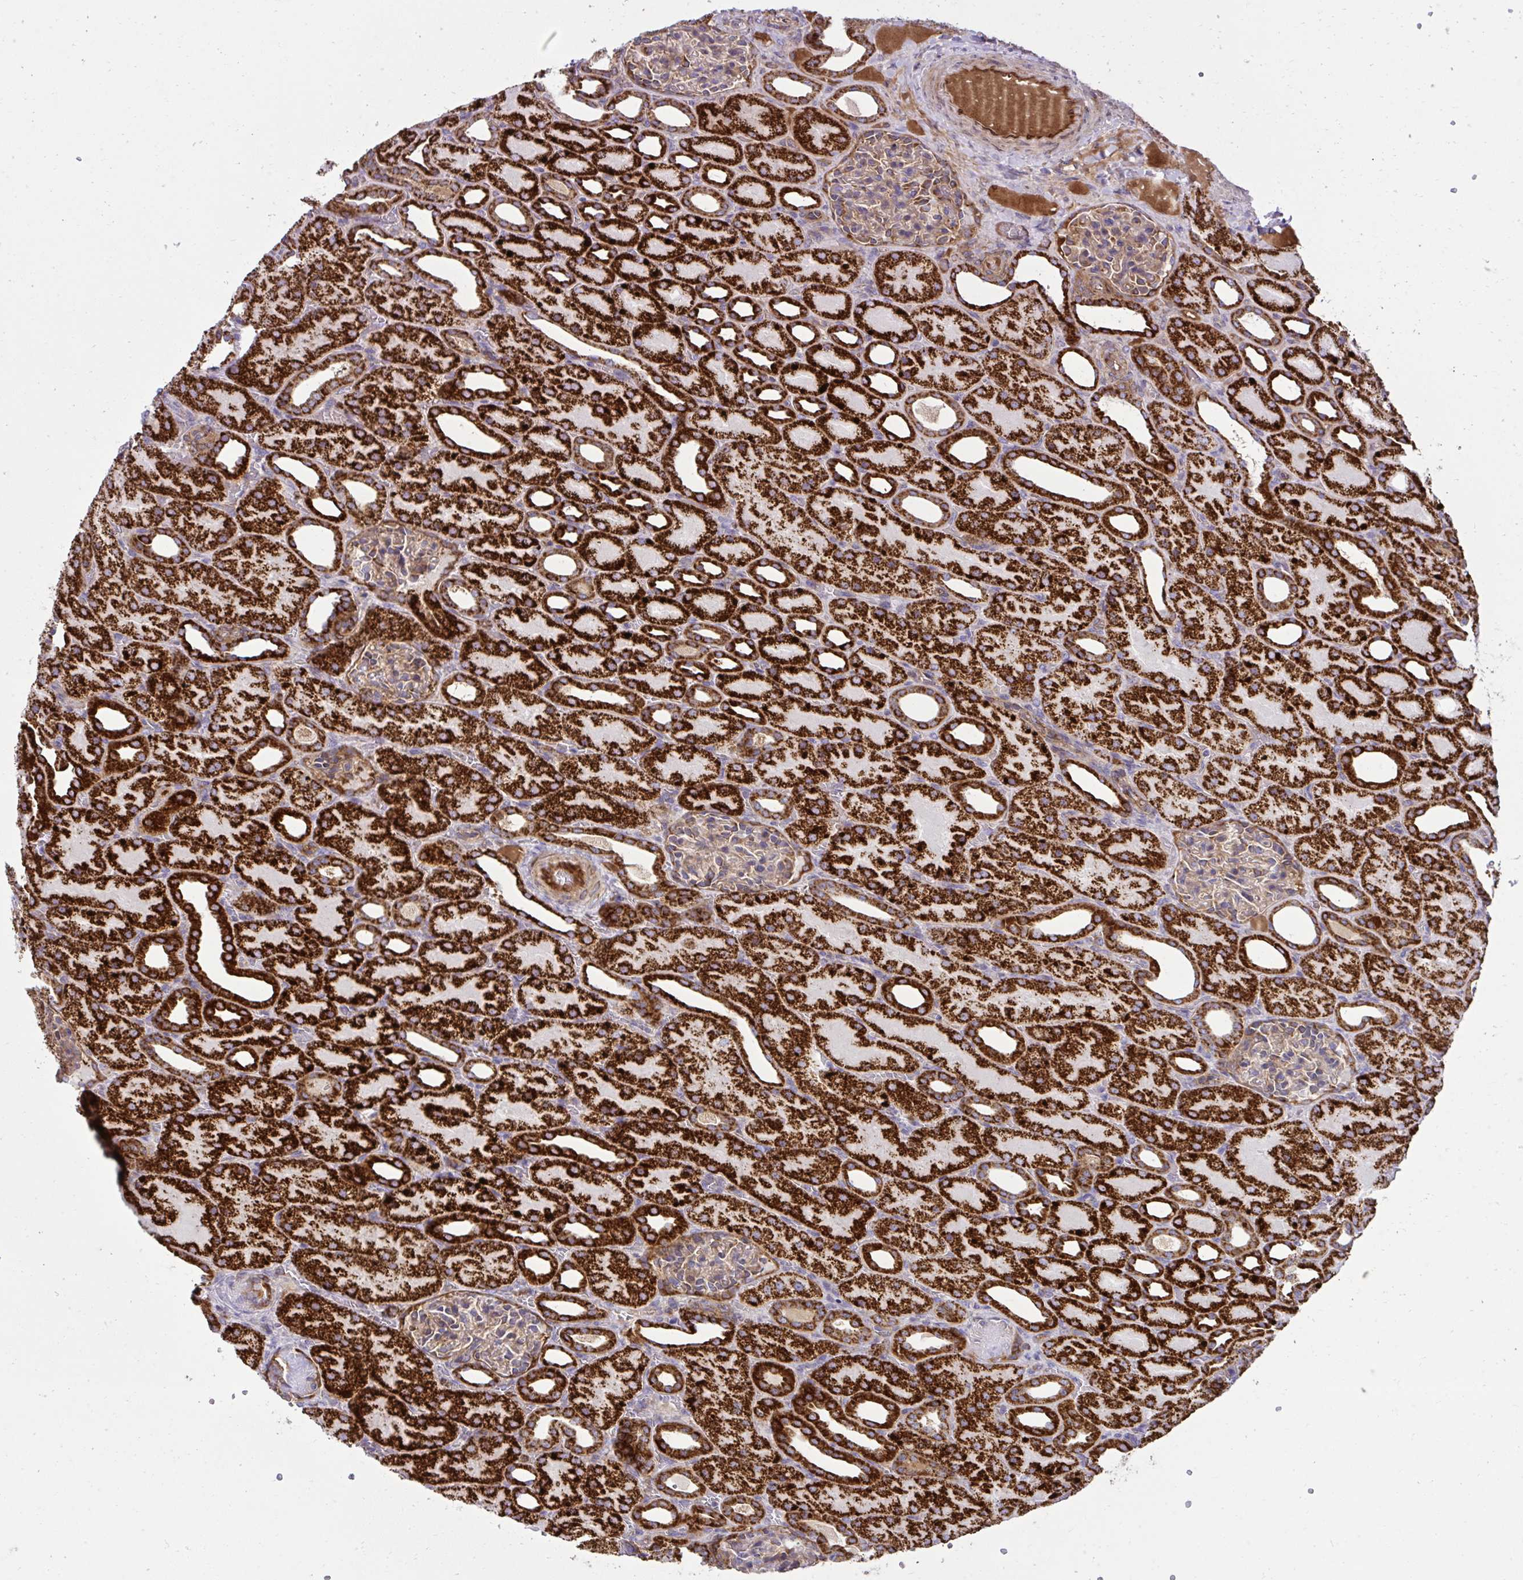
{"staining": {"intensity": "moderate", "quantity": ">75%", "location": "cytoplasmic/membranous"}, "tissue": "kidney", "cell_type": "Cells in glomeruli", "image_type": "normal", "snomed": [{"axis": "morphology", "description": "Normal tissue, NOS"}, {"axis": "topography", "description": "Kidney"}], "caption": "A medium amount of moderate cytoplasmic/membranous staining is present in about >75% of cells in glomeruli in benign kidney. Immunohistochemistry (ihc) stains the protein of interest in brown and the nuclei are stained blue.", "gene": "LIMS1", "patient": {"sex": "male", "age": 2}}